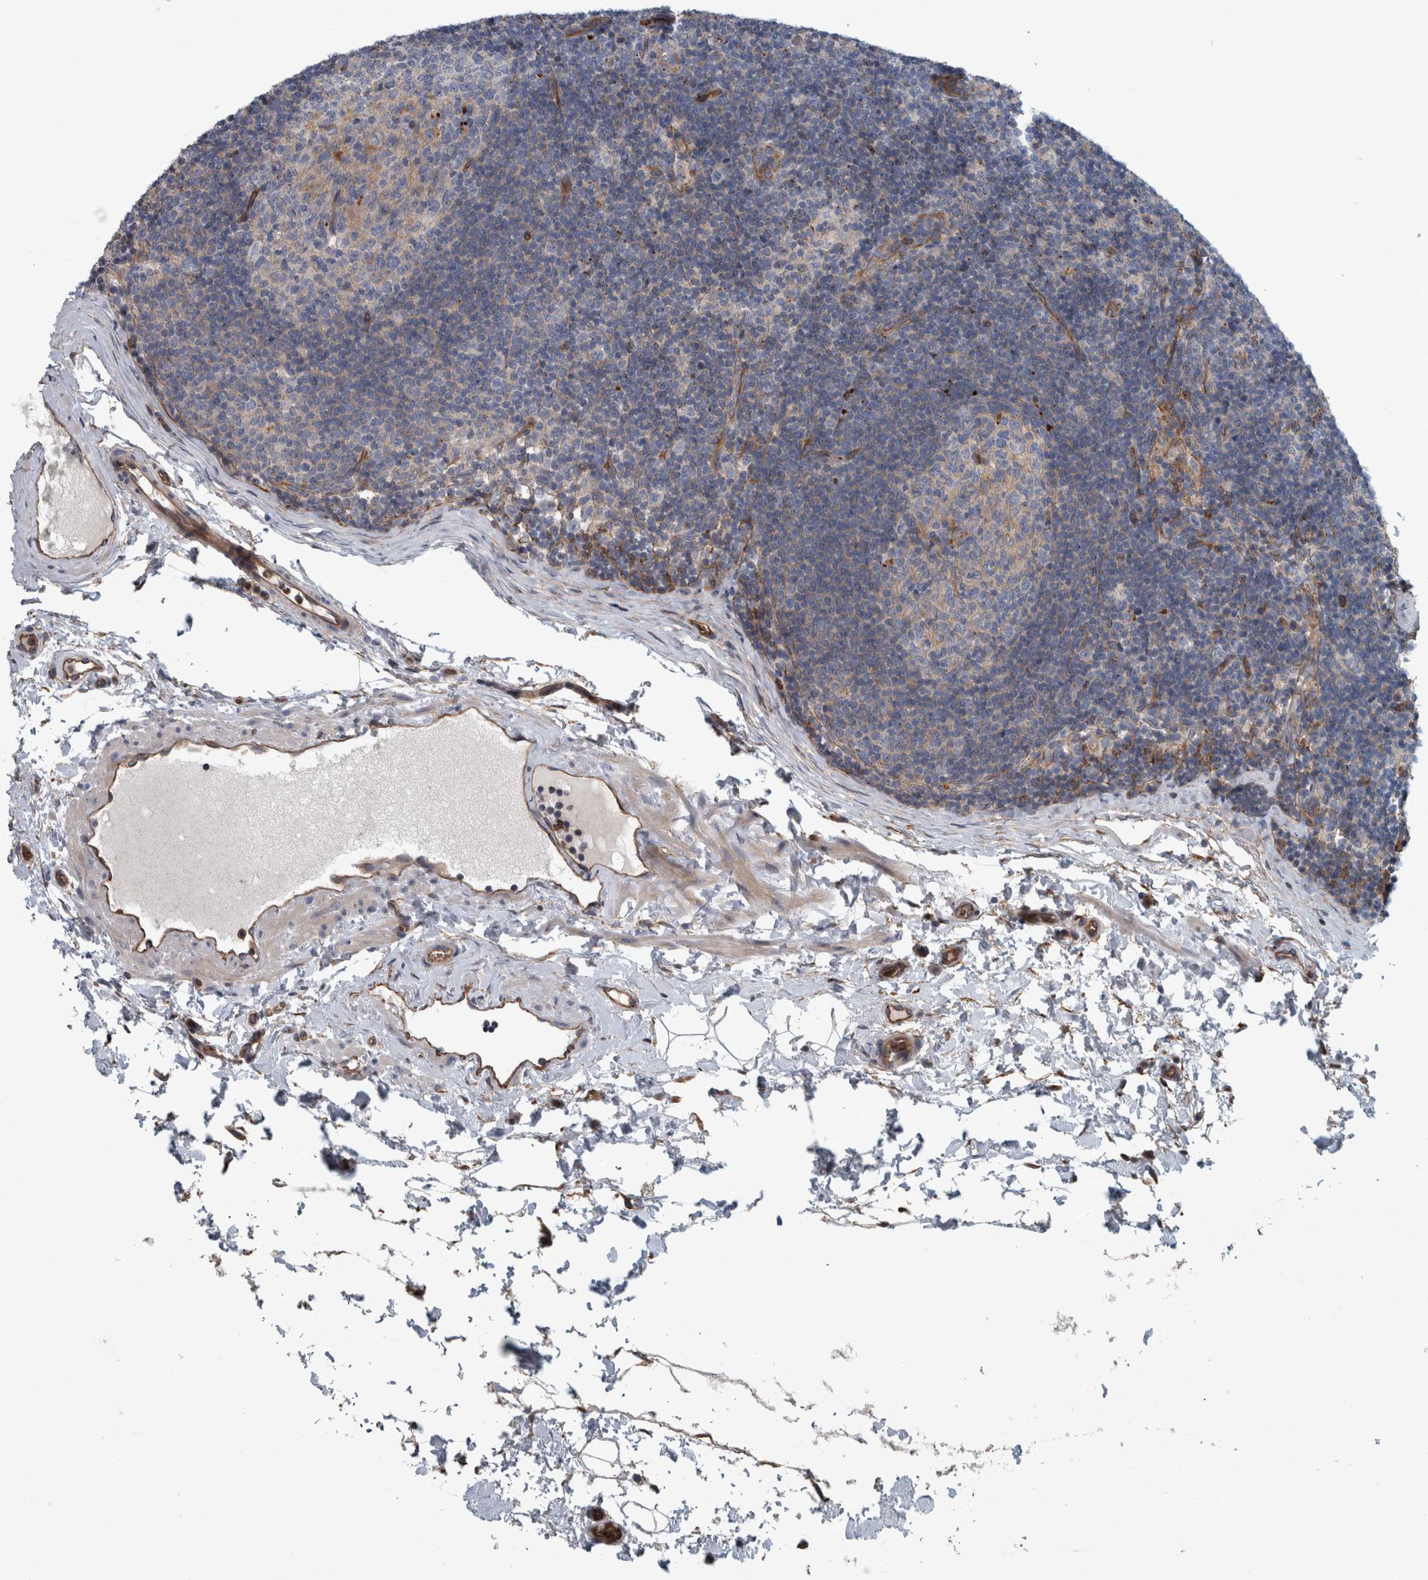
{"staining": {"intensity": "weak", "quantity": "25%-75%", "location": "cytoplasmic/membranous"}, "tissue": "lymph node", "cell_type": "Germinal center cells", "image_type": "normal", "snomed": [{"axis": "morphology", "description": "Normal tissue, NOS"}, {"axis": "topography", "description": "Lymph node"}], "caption": "This image reveals immunohistochemistry (IHC) staining of unremarkable human lymph node, with low weak cytoplasmic/membranous staining in about 25%-75% of germinal center cells.", "gene": "GLT8D2", "patient": {"sex": "female", "age": 22}}